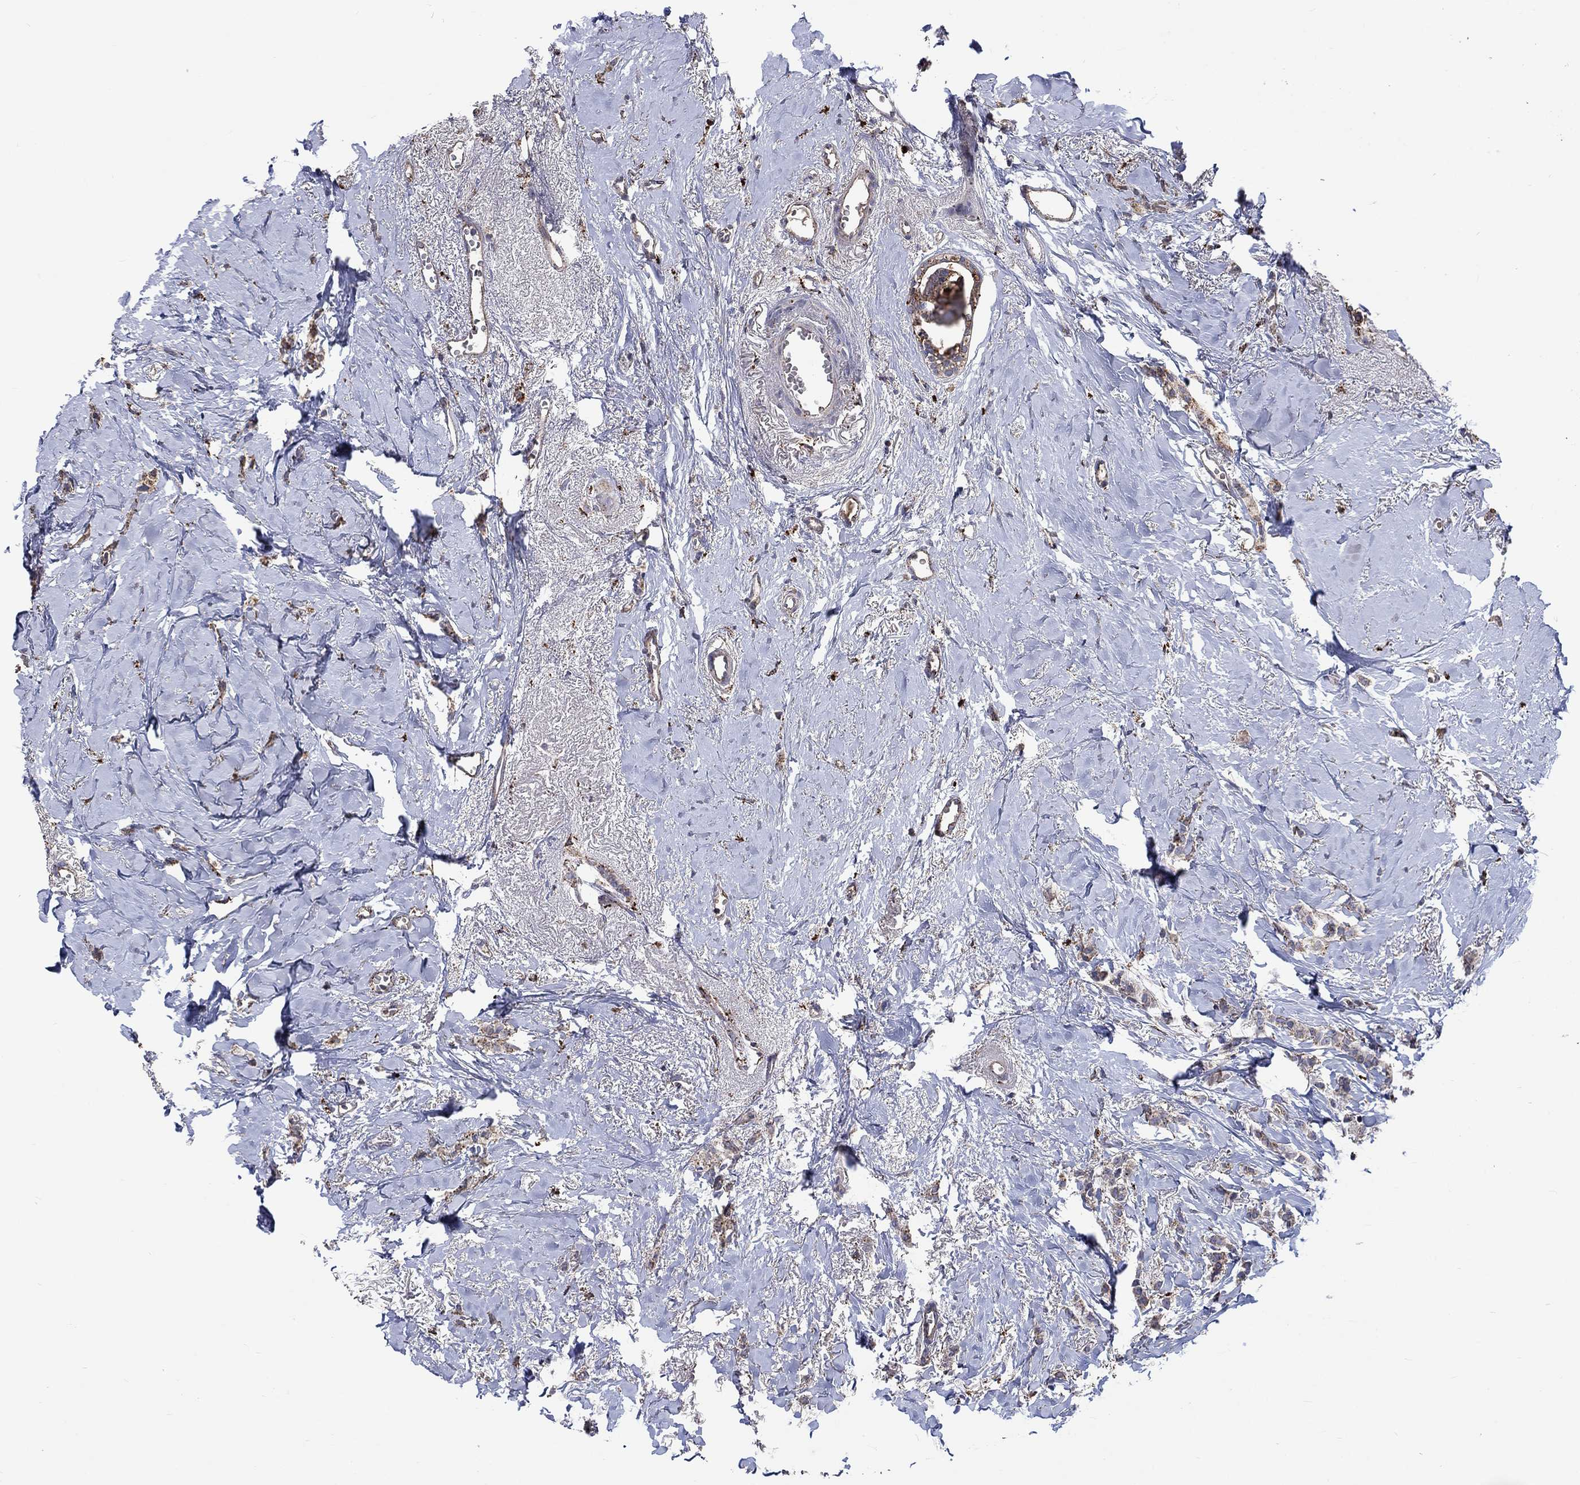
{"staining": {"intensity": "moderate", "quantity": "25%-75%", "location": "cytoplasmic/membranous"}, "tissue": "breast cancer", "cell_type": "Tumor cells", "image_type": "cancer", "snomed": [{"axis": "morphology", "description": "Duct carcinoma"}, {"axis": "topography", "description": "Breast"}], "caption": "Human breast intraductal carcinoma stained with a protein marker reveals moderate staining in tumor cells.", "gene": "CTSB", "patient": {"sex": "female", "age": 85}}